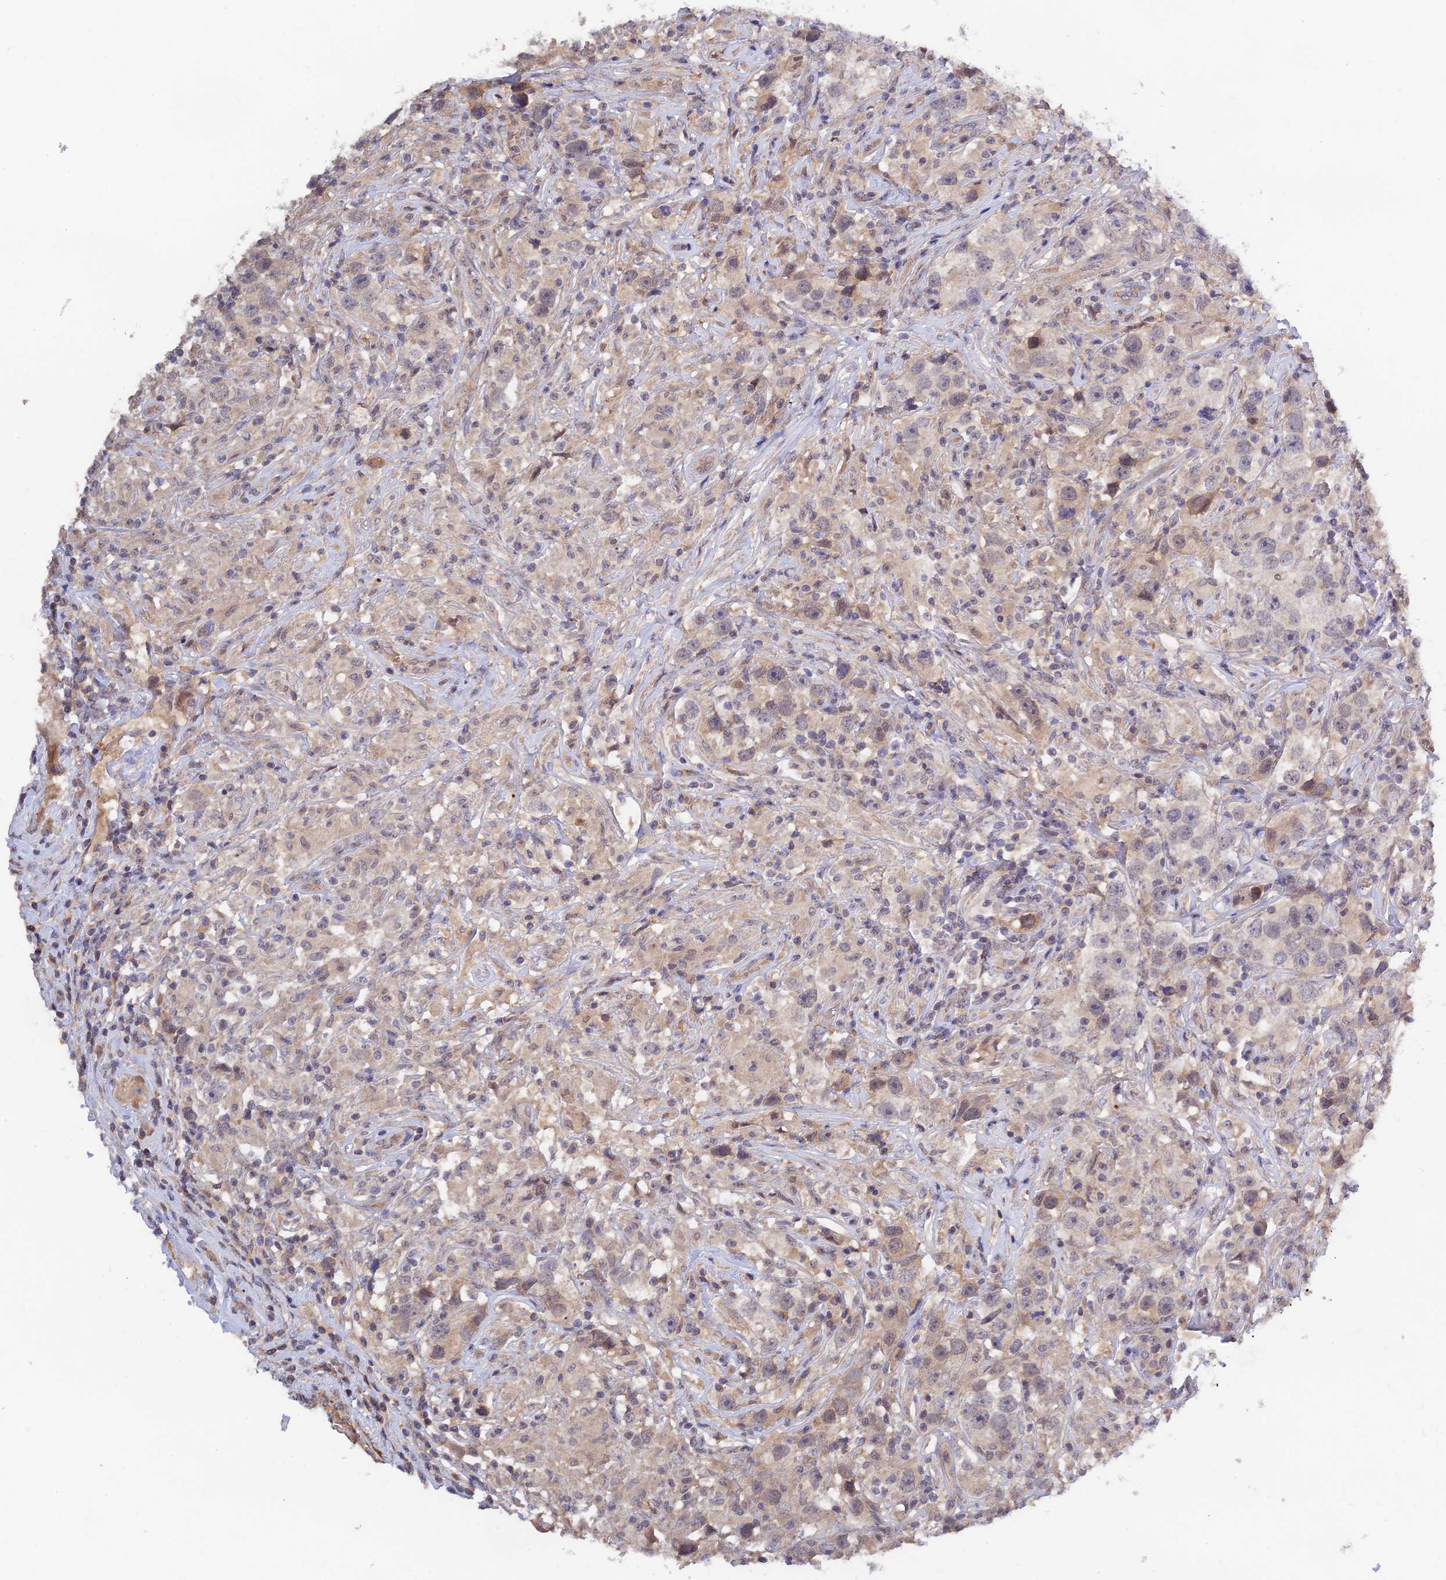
{"staining": {"intensity": "negative", "quantity": "none", "location": "none"}, "tissue": "testis cancer", "cell_type": "Tumor cells", "image_type": "cancer", "snomed": [{"axis": "morphology", "description": "Seminoma, NOS"}, {"axis": "topography", "description": "Testis"}], "caption": "Histopathology image shows no significant protein positivity in tumor cells of seminoma (testis).", "gene": "CWH43", "patient": {"sex": "male", "age": 49}}